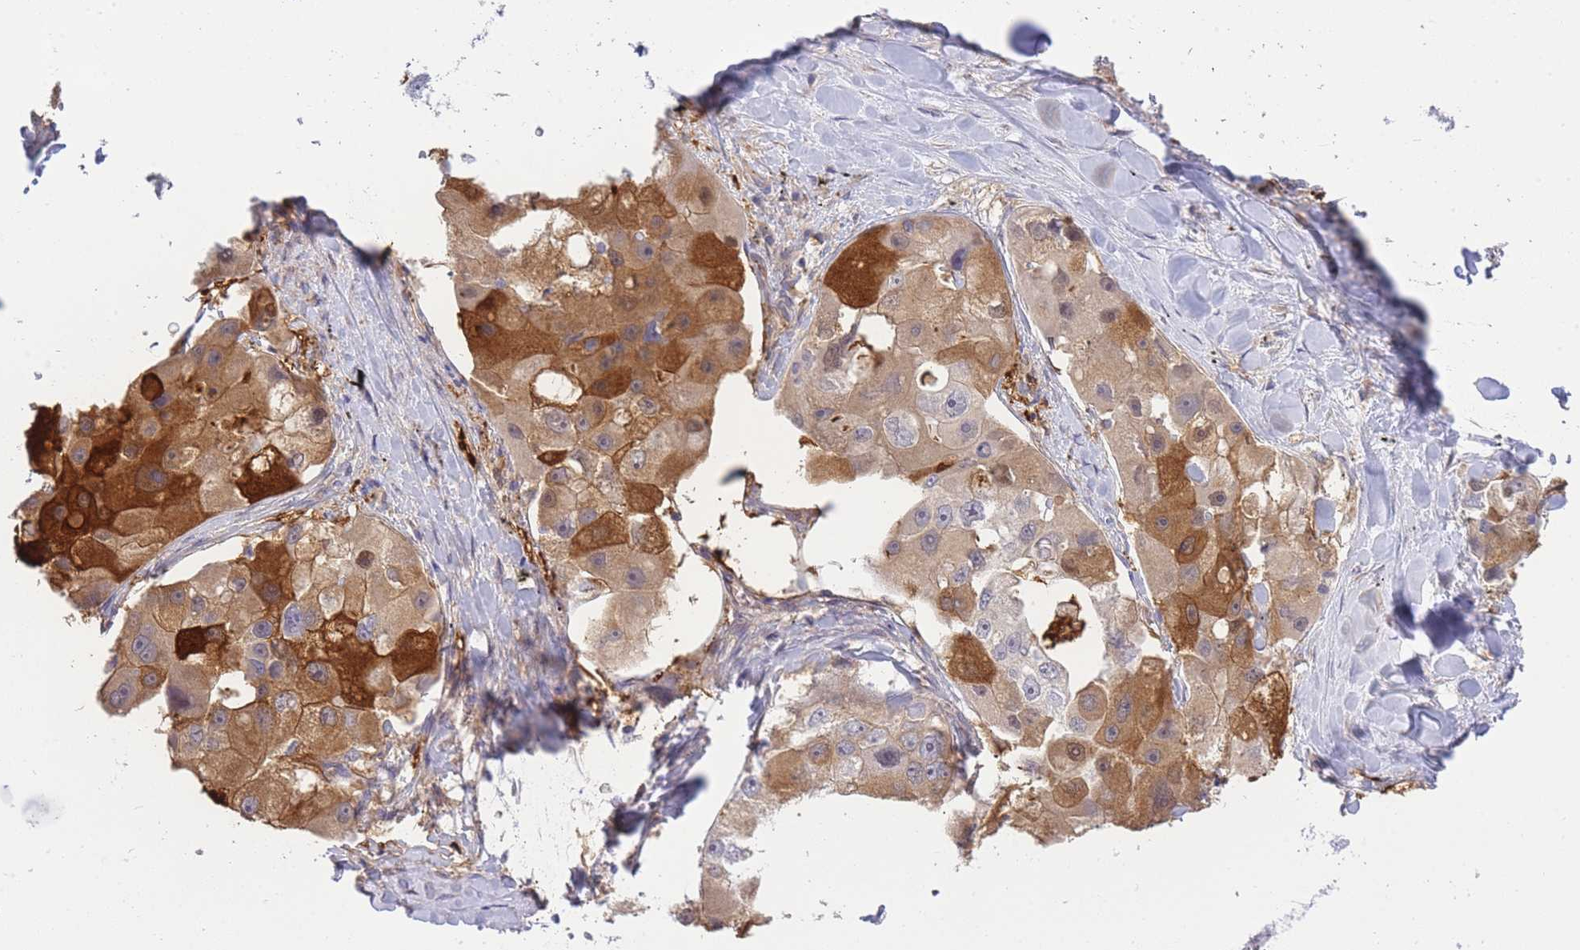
{"staining": {"intensity": "strong", "quantity": "25%-75%", "location": "cytoplasmic/membranous"}, "tissue": "lung cancer", "cell_type": "Tumor cells", "image_type": "cancer", "snomed": [{"axis": "morphology", "description": "Adenocarcinoma, NOS"}, {"axis": "topography", "description": "Lung"}], "caption": "DAB (3,3'-diaminobenzidine) immunohistochemical staining of human lung adenocarcinoma displays strong cytoplasmic/membranous protein positivity in about 25%-75% of tumor cells.", "gene": "ECPAS", "patient": {"sex": "female", "age": 54}}